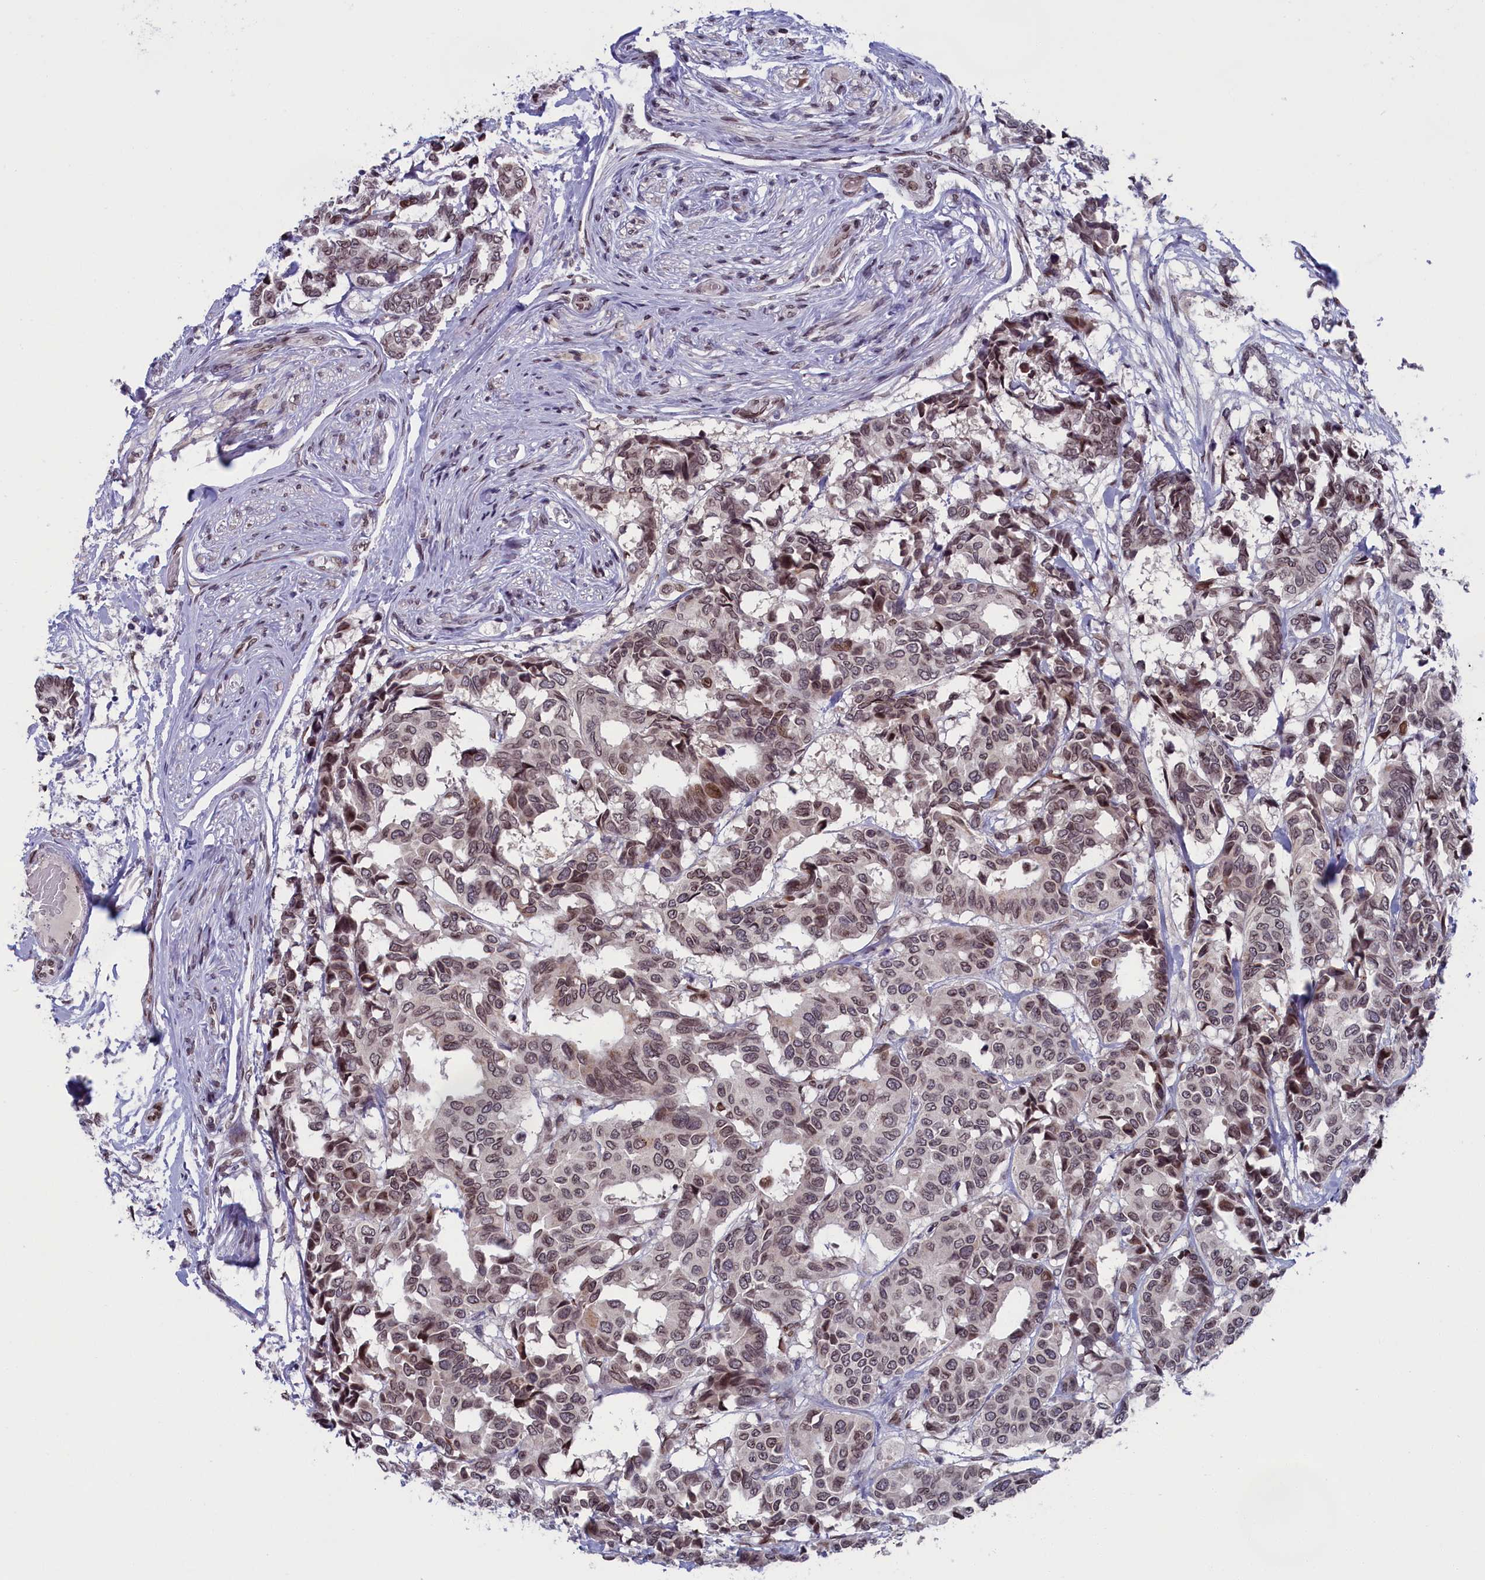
{"staining": {"intensity": "weak", "quantity": ">75%", "location": "cytoplasmic/membranous,nuclear"}, "tissue": "breast cancer", "cell_type": "Tumor cells", "image_type": "cancer", "snomed": [{"axis": "morphology", "description": "Duct carcinoma"}, {"axis": "topography", "description": "Breast"}], "caption": "Human breast cancer stained for a protein (brown) reveals weak cytoplasmic/membranous and nuclear positive positivity in approximately >75% of tumor cells.", "gene": "GPSM1", "patient": {"sex": "female", "age": 87}}